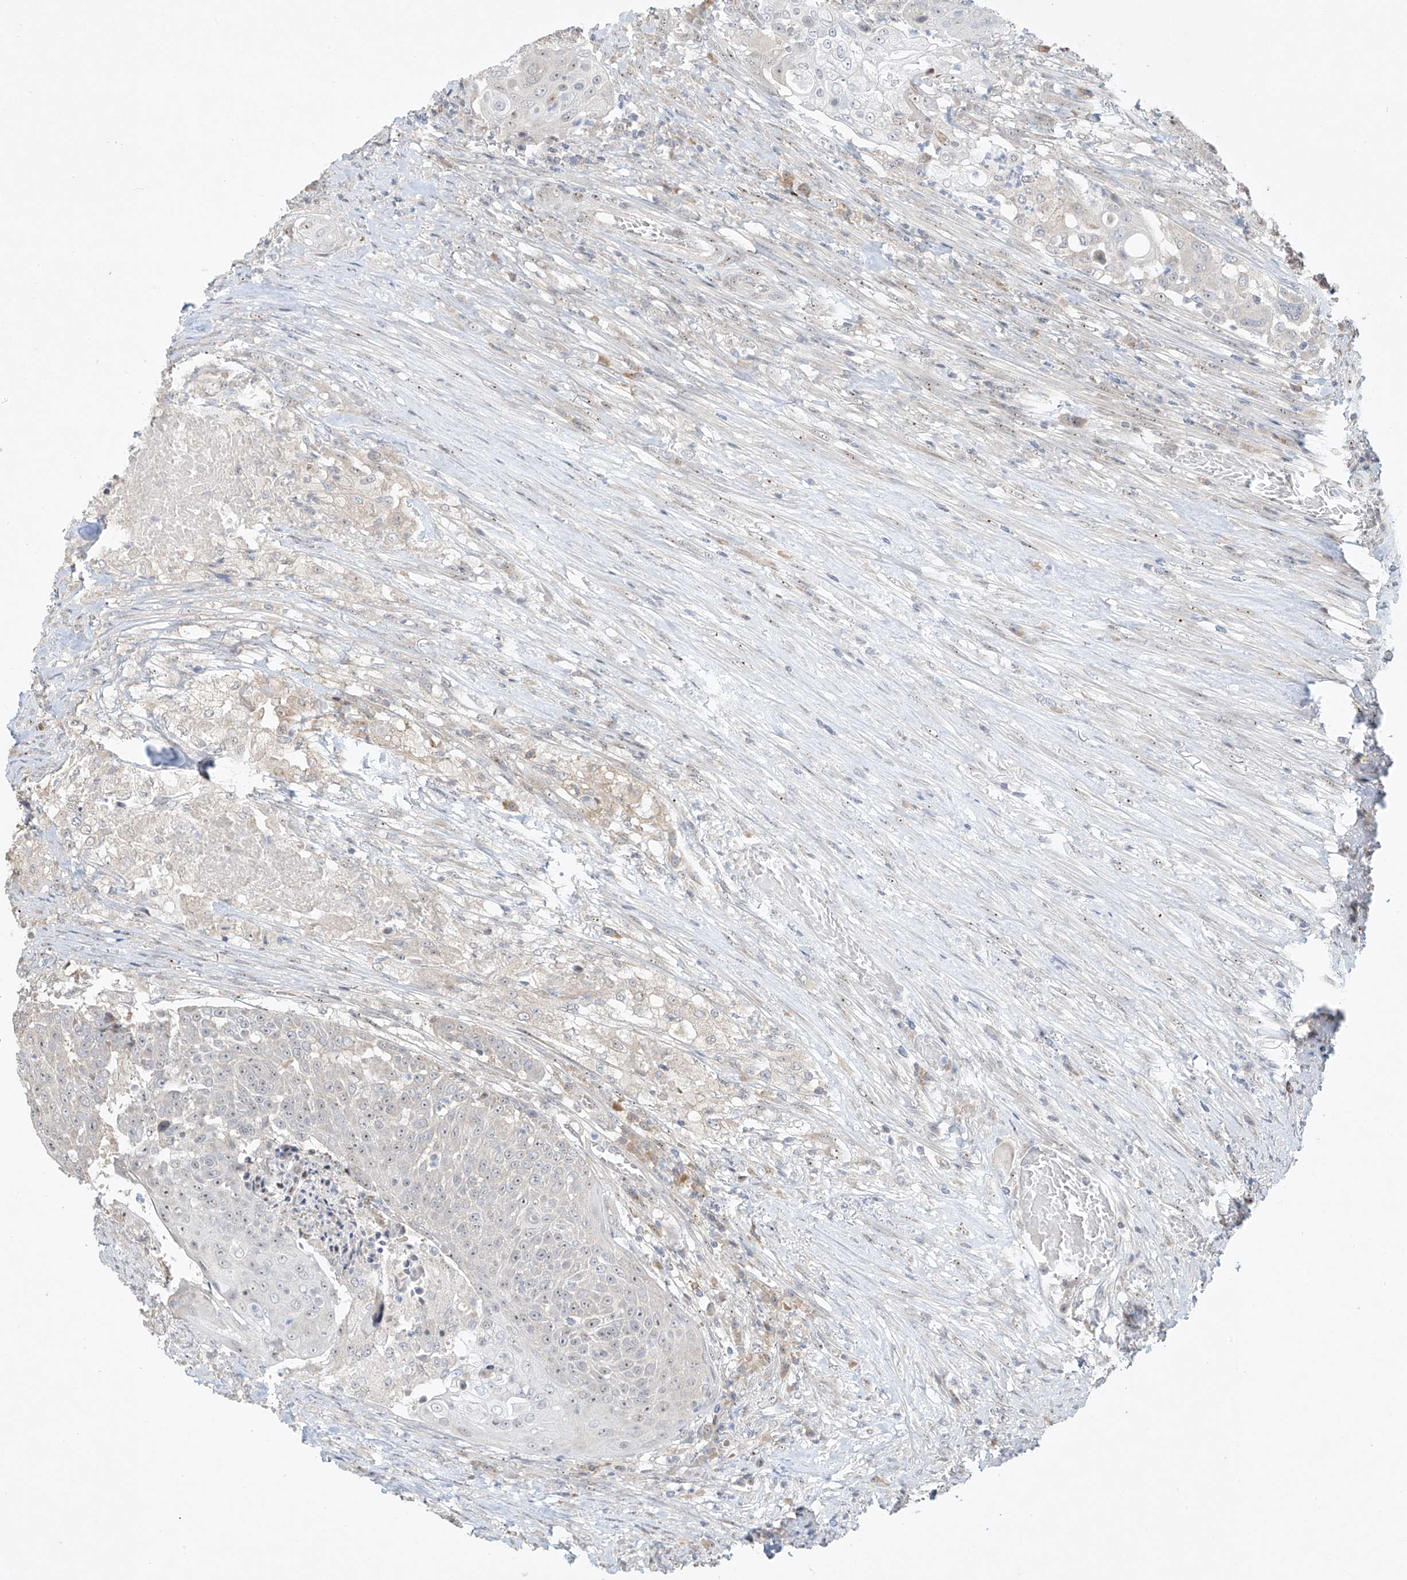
{"staining": {"intensity": "weak", "quantity": "<25%", "location": "nuclear"}, "tissue": "urothelial cancer", "cell_type": "Tumor cells", "image_type": "cancer", "snomed": [{"axis": "morphology", "description": "Urothelial carcinoma, High grade"}, {"axis": "topography", "description": "Urinary bladder"}], "caption": "Image shows no significant protein expression in tumor cells of urothelial carcinoma (high-grade).", "gene": "TASP1", "patient": {"sex": "female", "age": 63}}